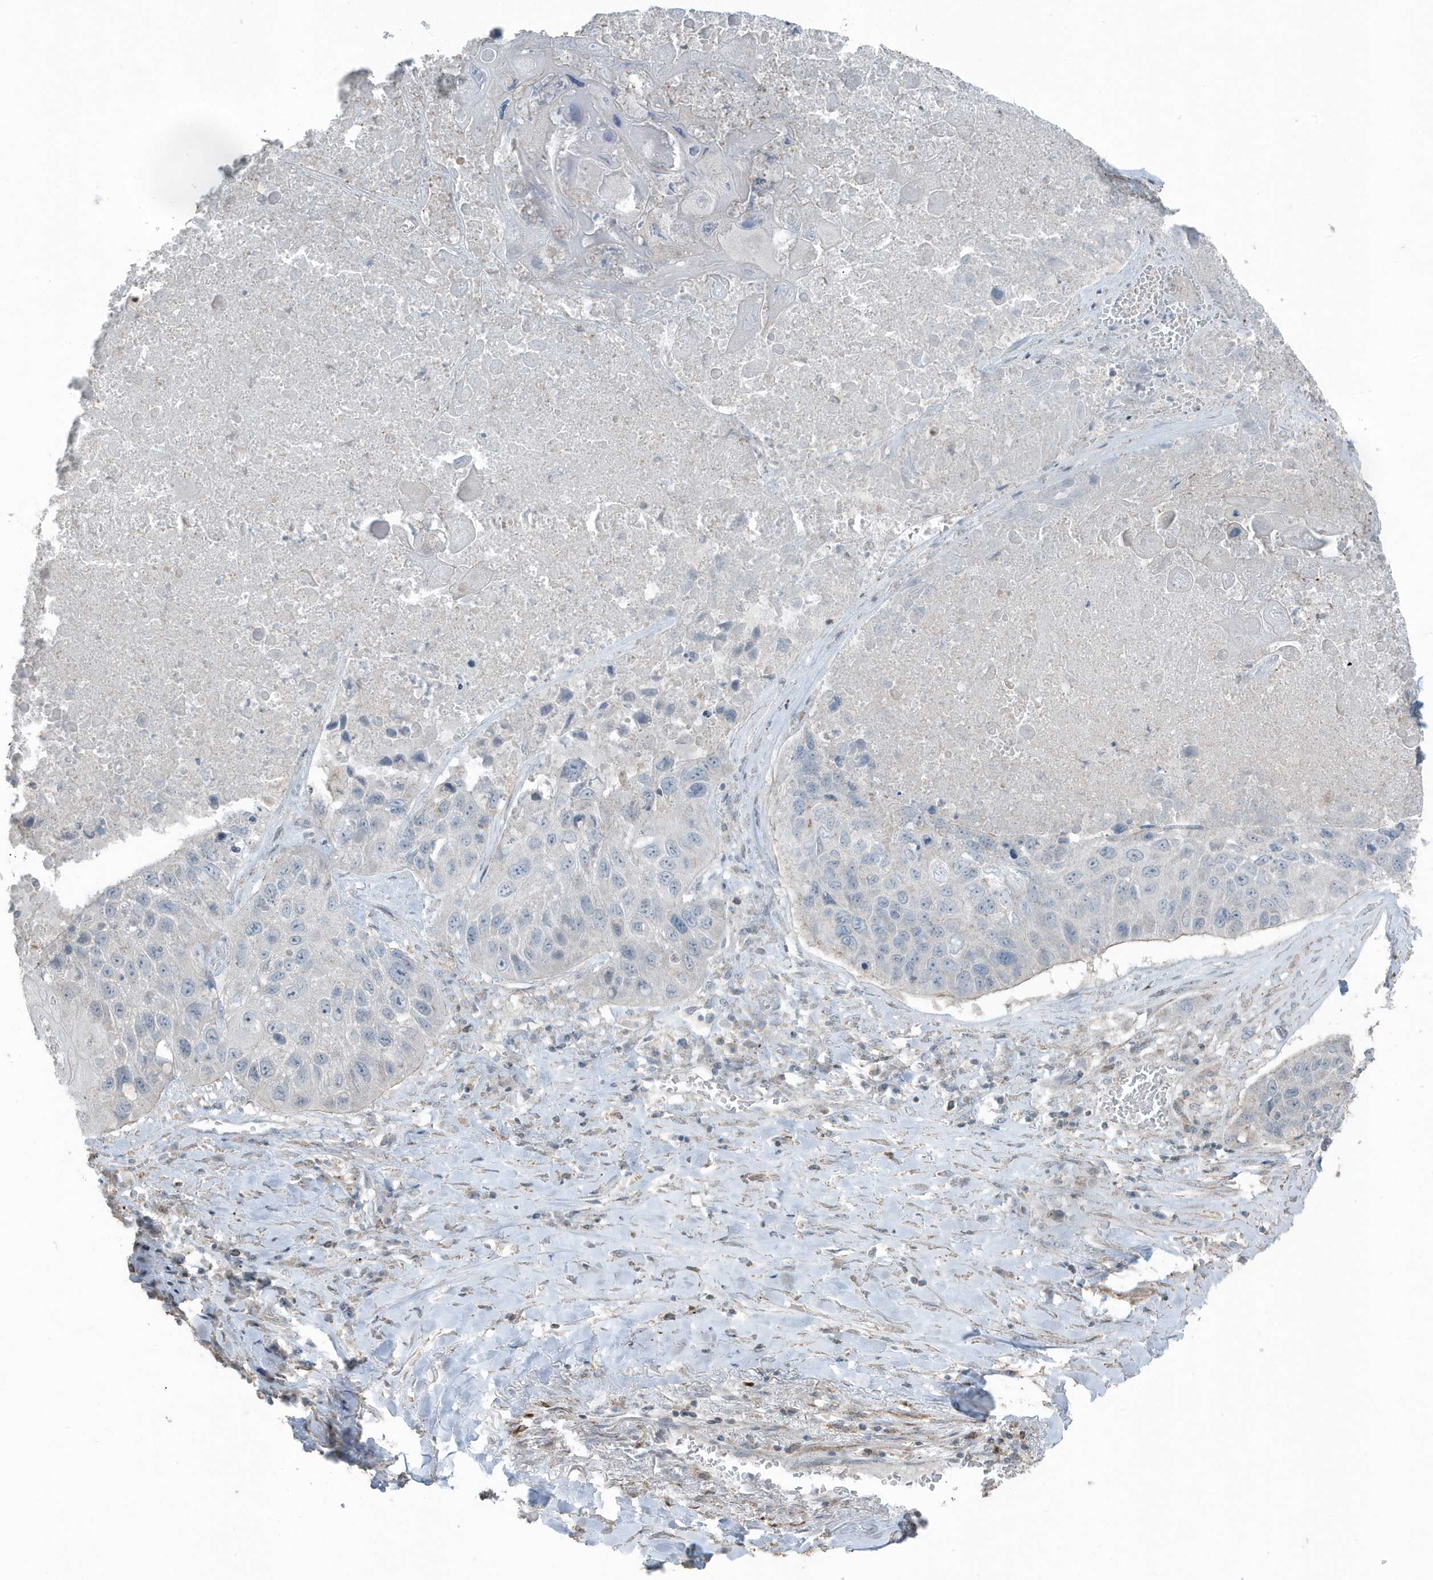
{"staining": {"intensity": "negative", "quantity": "none", "location": "none"}, "tissue": "lung cancer", "cell_type": "Tumor cells", "image_type": "cancer", "snomed": [{"axis": "morphology", "description": "Squamous cell carcinoma, NOS"}, {"axis": "topography", "description": "Lung"}], "caption": "IHC of human squamous cell carcinoma (lung) reveals no staining in tumor cells.", "gene": "ACTC1", "patient": {"sex": "male", "age": 61}}